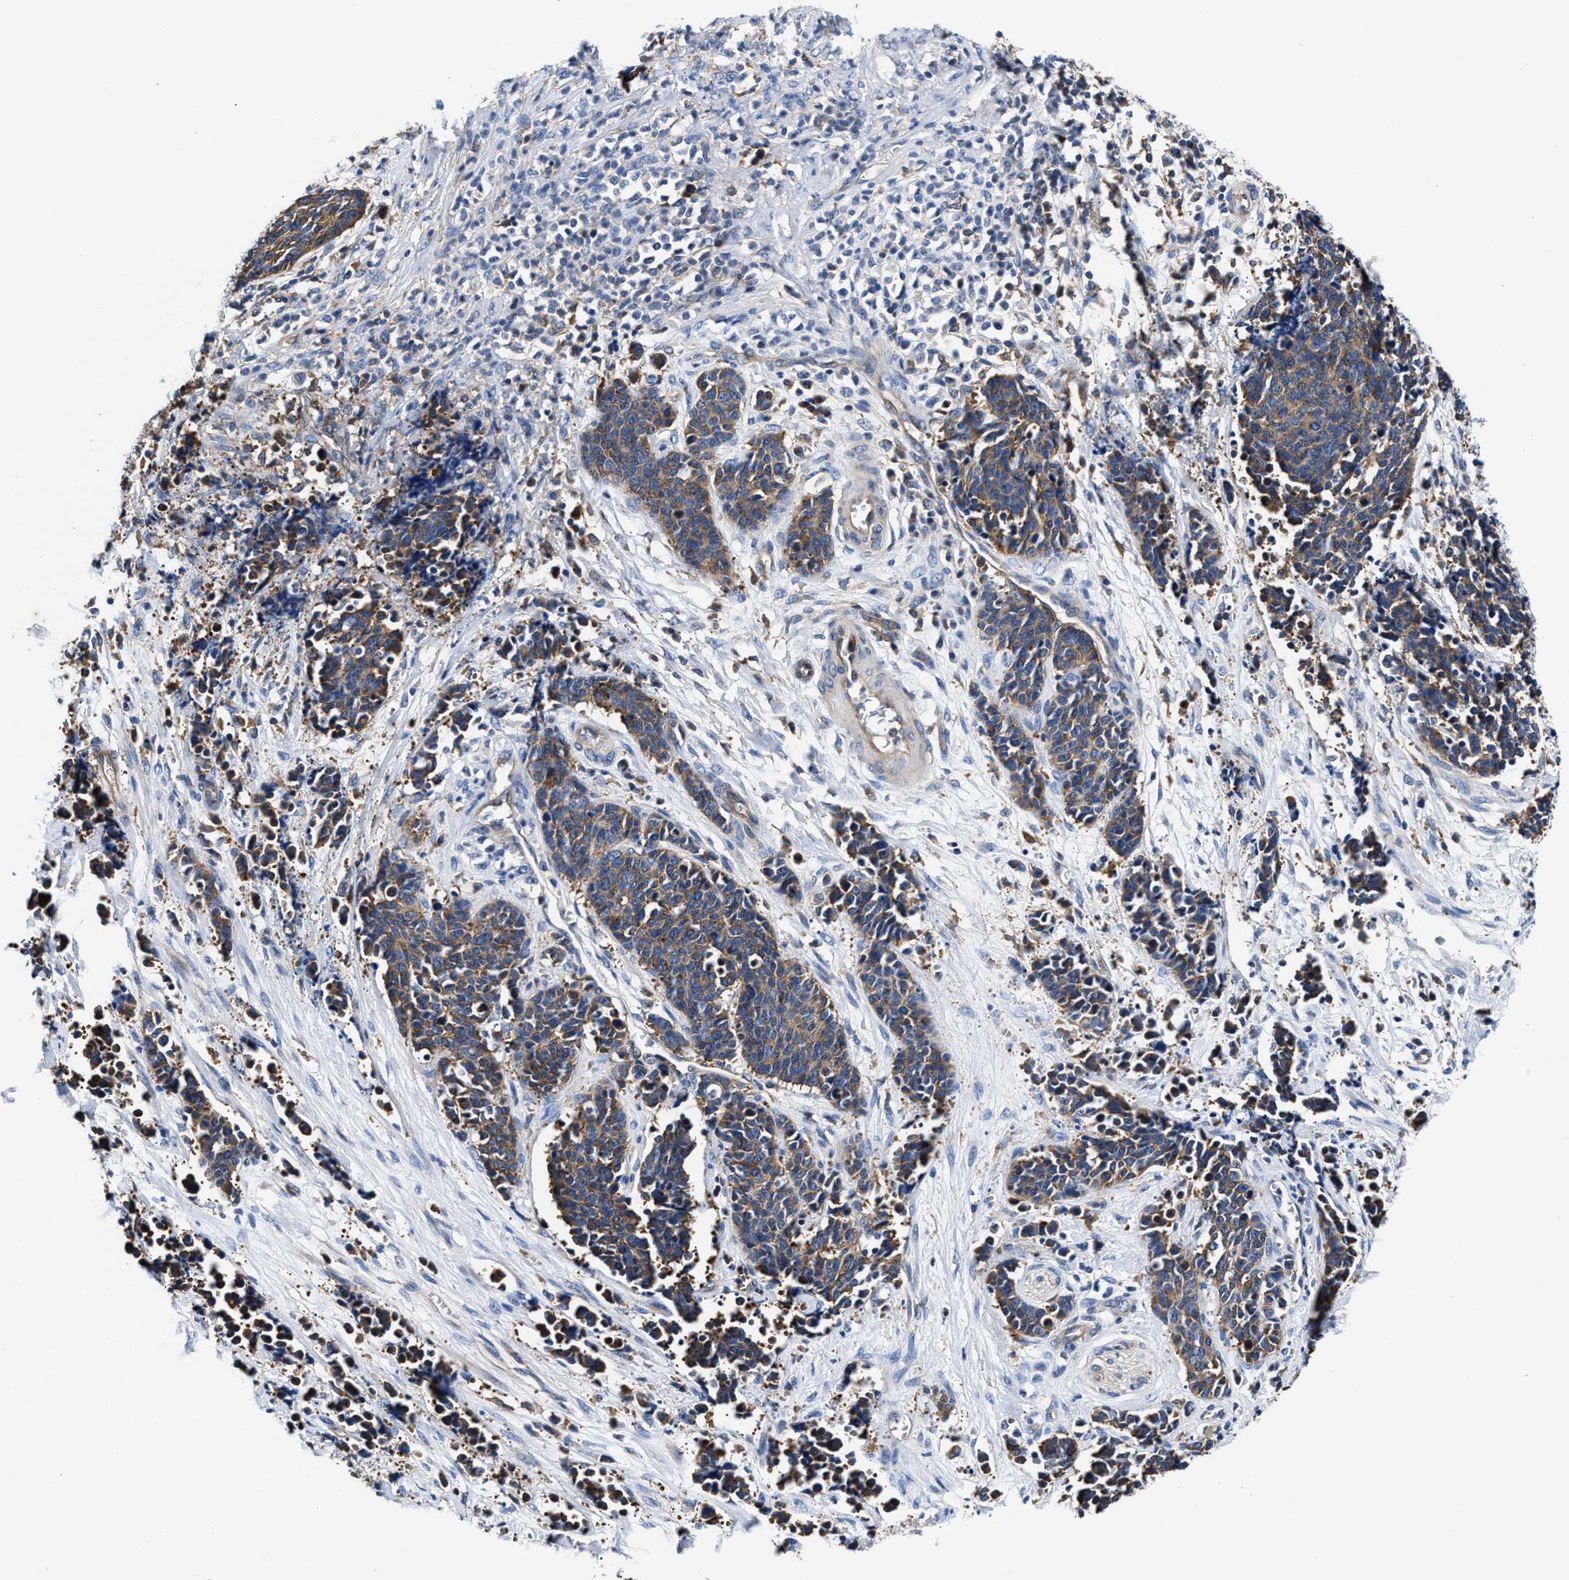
{"staining": {"intensity": "moderate", "quantity": ">75%", "location": "cytoplasmic/membranous"}, "tissue": "cervical cancer", "cell_type": "Tumor cells", "image_type": "cancer", "snomed": [{"axis": "morphology", "description": "Squamous cell carcinoma, NOS"}, {"axis": "topography", "description": "Cervix"}], "caption": "The image exhibits staining of cervical cancer (squamous cell carcinoma), revealing moderate cytoplasmic/membranous protein expression (brown color) within tumor cells.", "gene": "PPP1R9B", "patient": {"sex": "female", "age": 35}}